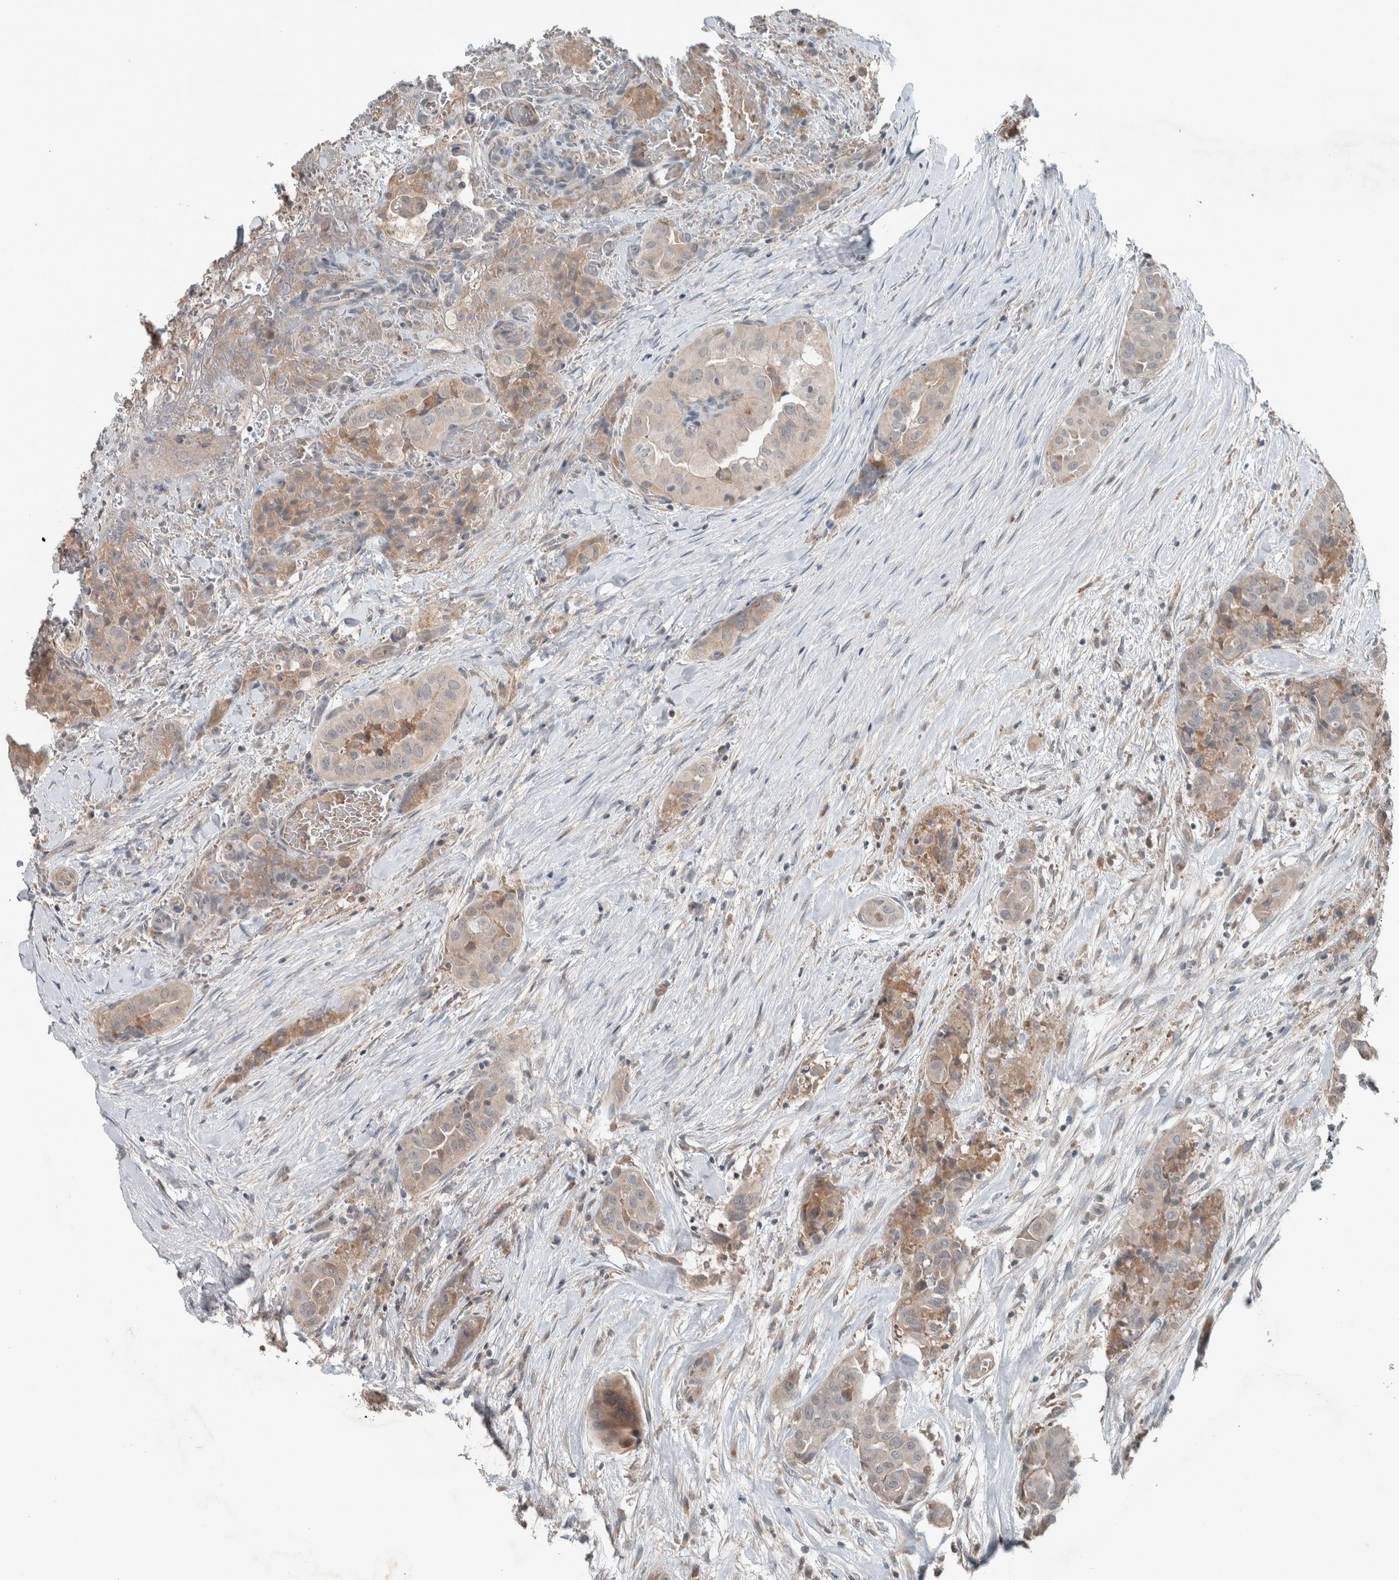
{"staining": {"intensity": "negative", "quantity": "none", "location": "none"}, "tissue": "thyroid cancer", "cell_type": "Tumor cells", "image_type": "cancer", "snomed": [{"axis": "morphology", "description": "Papillary adenocarcinoma, NOS"}, {"axis": "topography", "description": "Thyroid gland"}], "caption": "Tumor cells are negative for protein expression in human thyroid cancer.", "gene": "JADE2", "patient": {"sex": "female", "age": 59}}